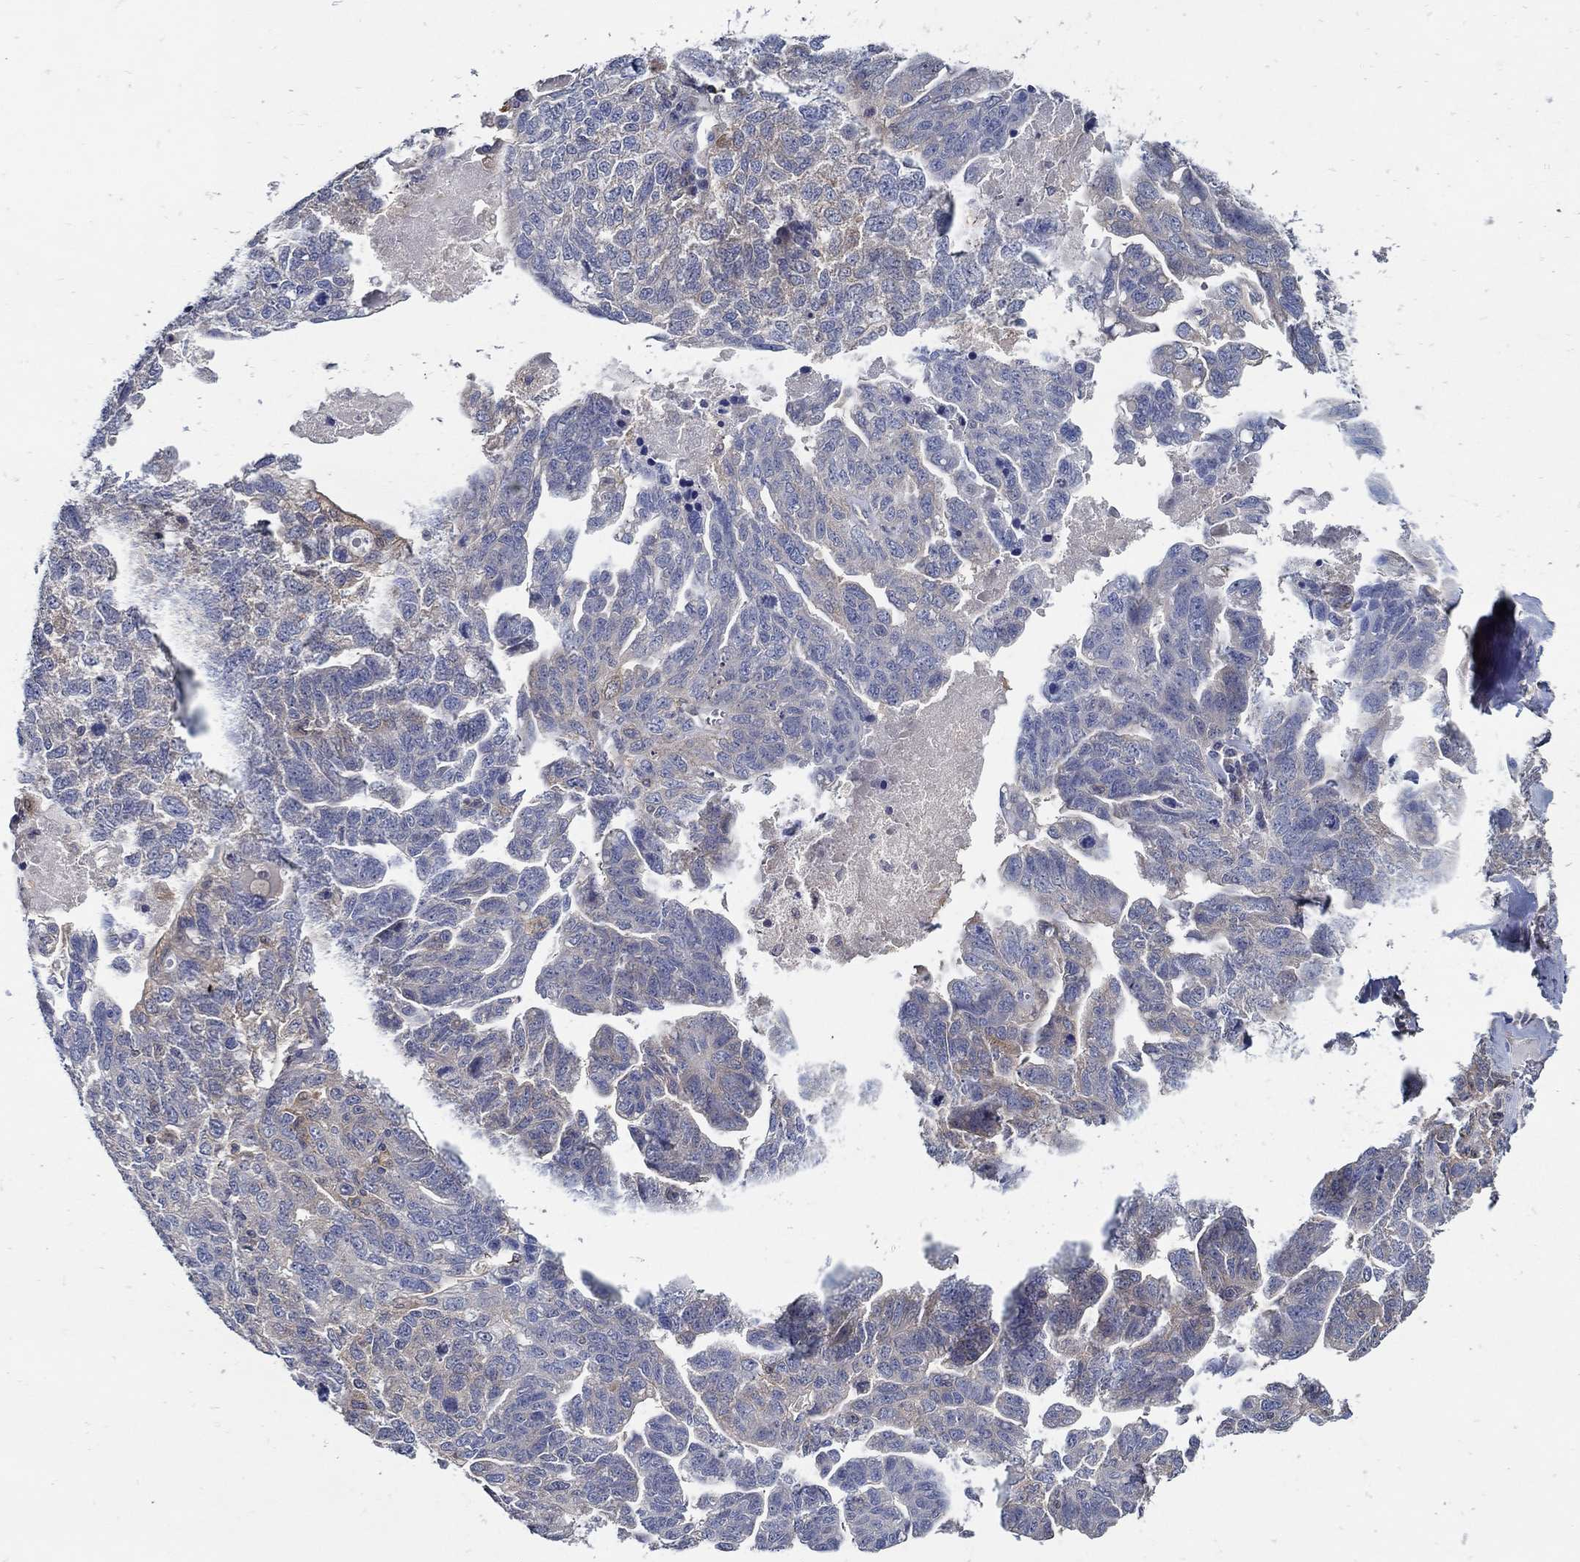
{"staining": {"intensity": "weak", "quantity": "<25%", "location": "cytoplasmic/membranous"}, "tissue": "ovarian cancer", "cell_type": "Tumor cells", "image_type": "cancer", "snomed": [{"axis": "morphology", "description": "Cystadenocarcinoma, serous, NOS"}, {"axis": "topography", "description": "Ovary"}], "caption": "Tumor cells show no significant protein expression in ovarian cancer (serous cystadenocarcinoma).", "gene": "MTHFR", "patient": {"sex": "female", "age": 71}}